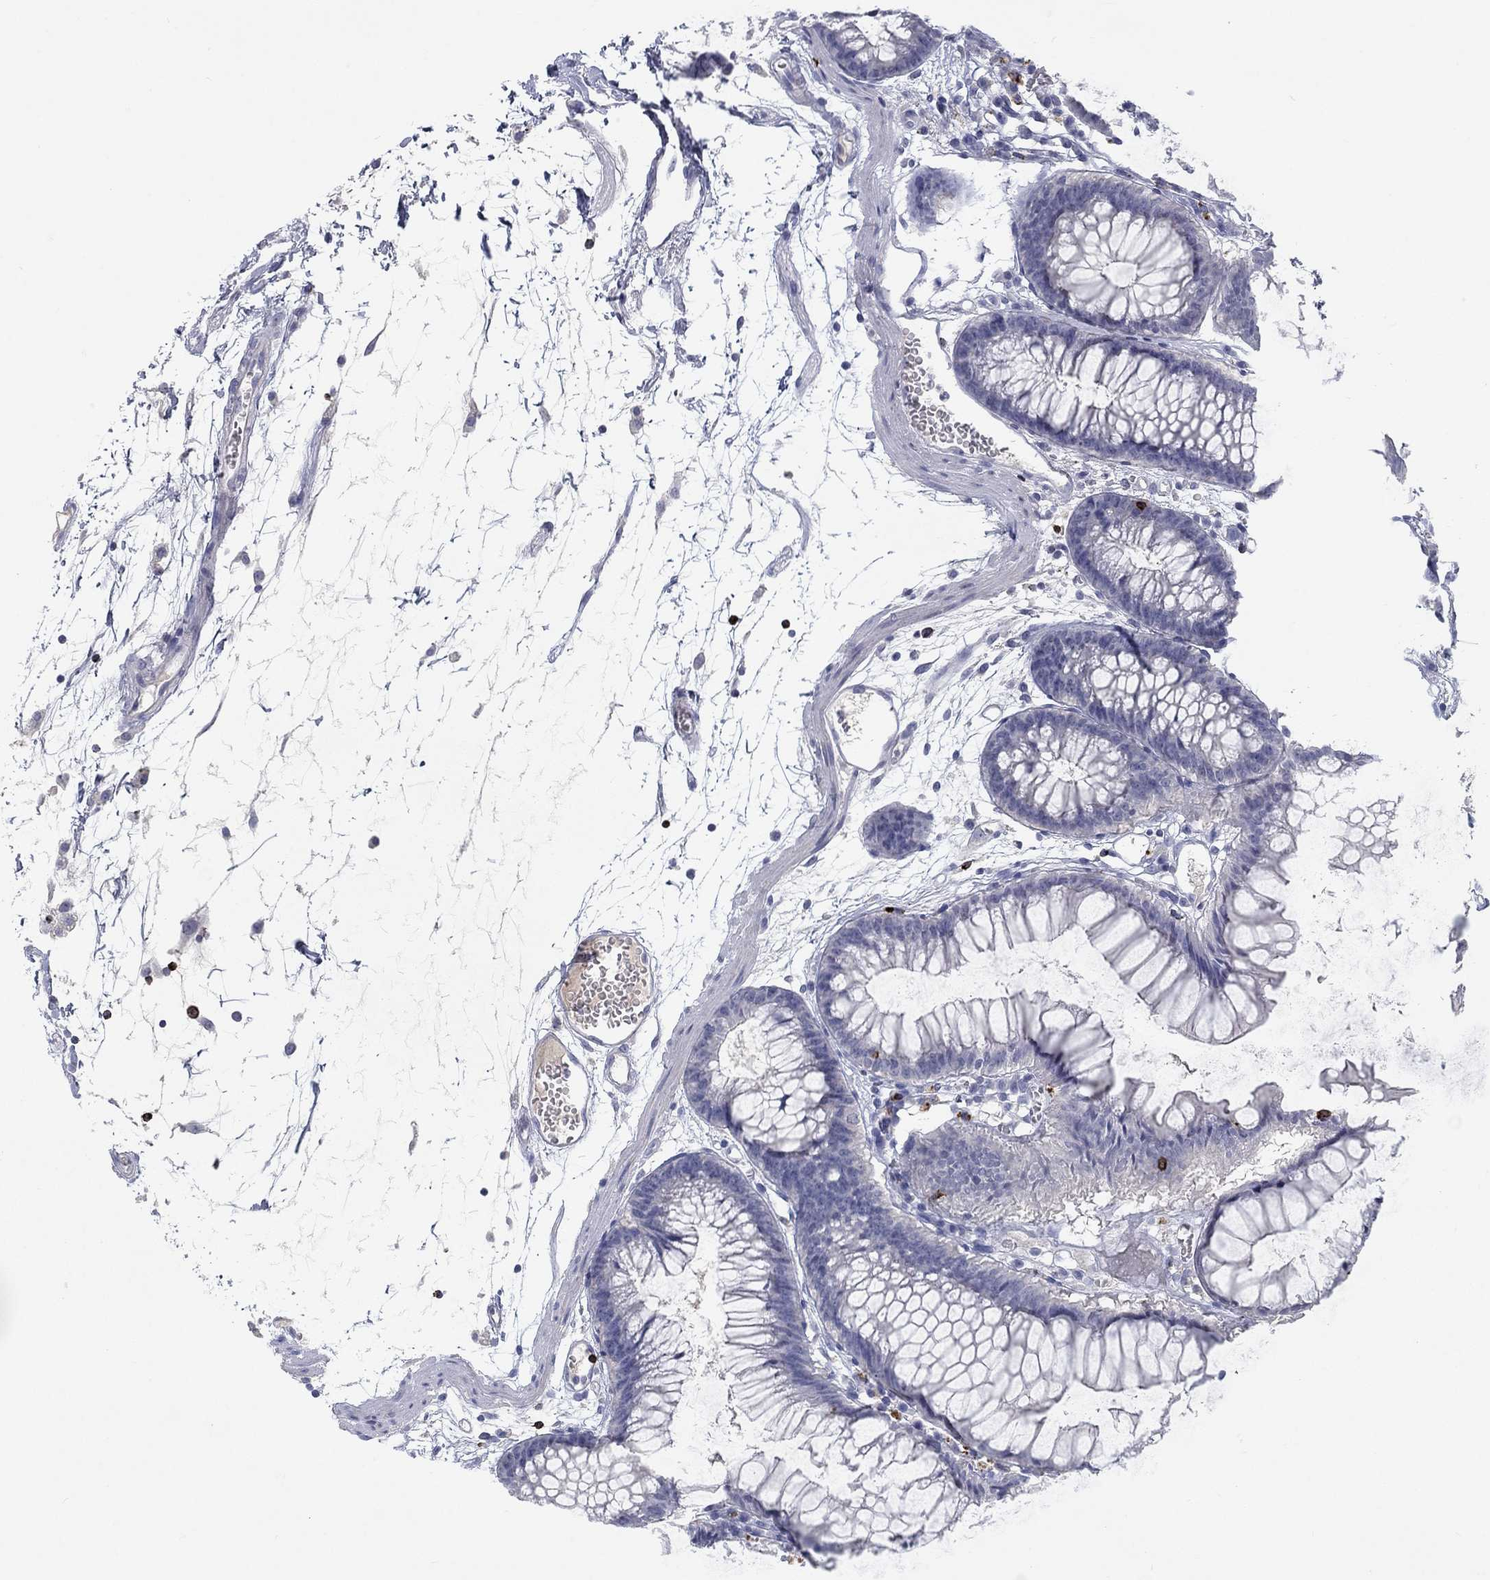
{"staining": {"intensity": "negative", "quantity": "none", "location": "none"}, "tissue": "colon", "cell_type": "Endothelial cells", "image_type": "normal", "snomed": [{"axis": "morphology", "description": "Normal tissue, NOS"}, {"axis": "morphology", "description": "Adenocarcinoma, NOS"}, {"axis": "topography", "description": "Colon"}], "caption": "A high-resolution histopathology image shows IHC staining of benign colon, which displays no significant staining in endothelial cells.", "gene": "GZMA", "patient": {"sex": "male", "age": 65}}